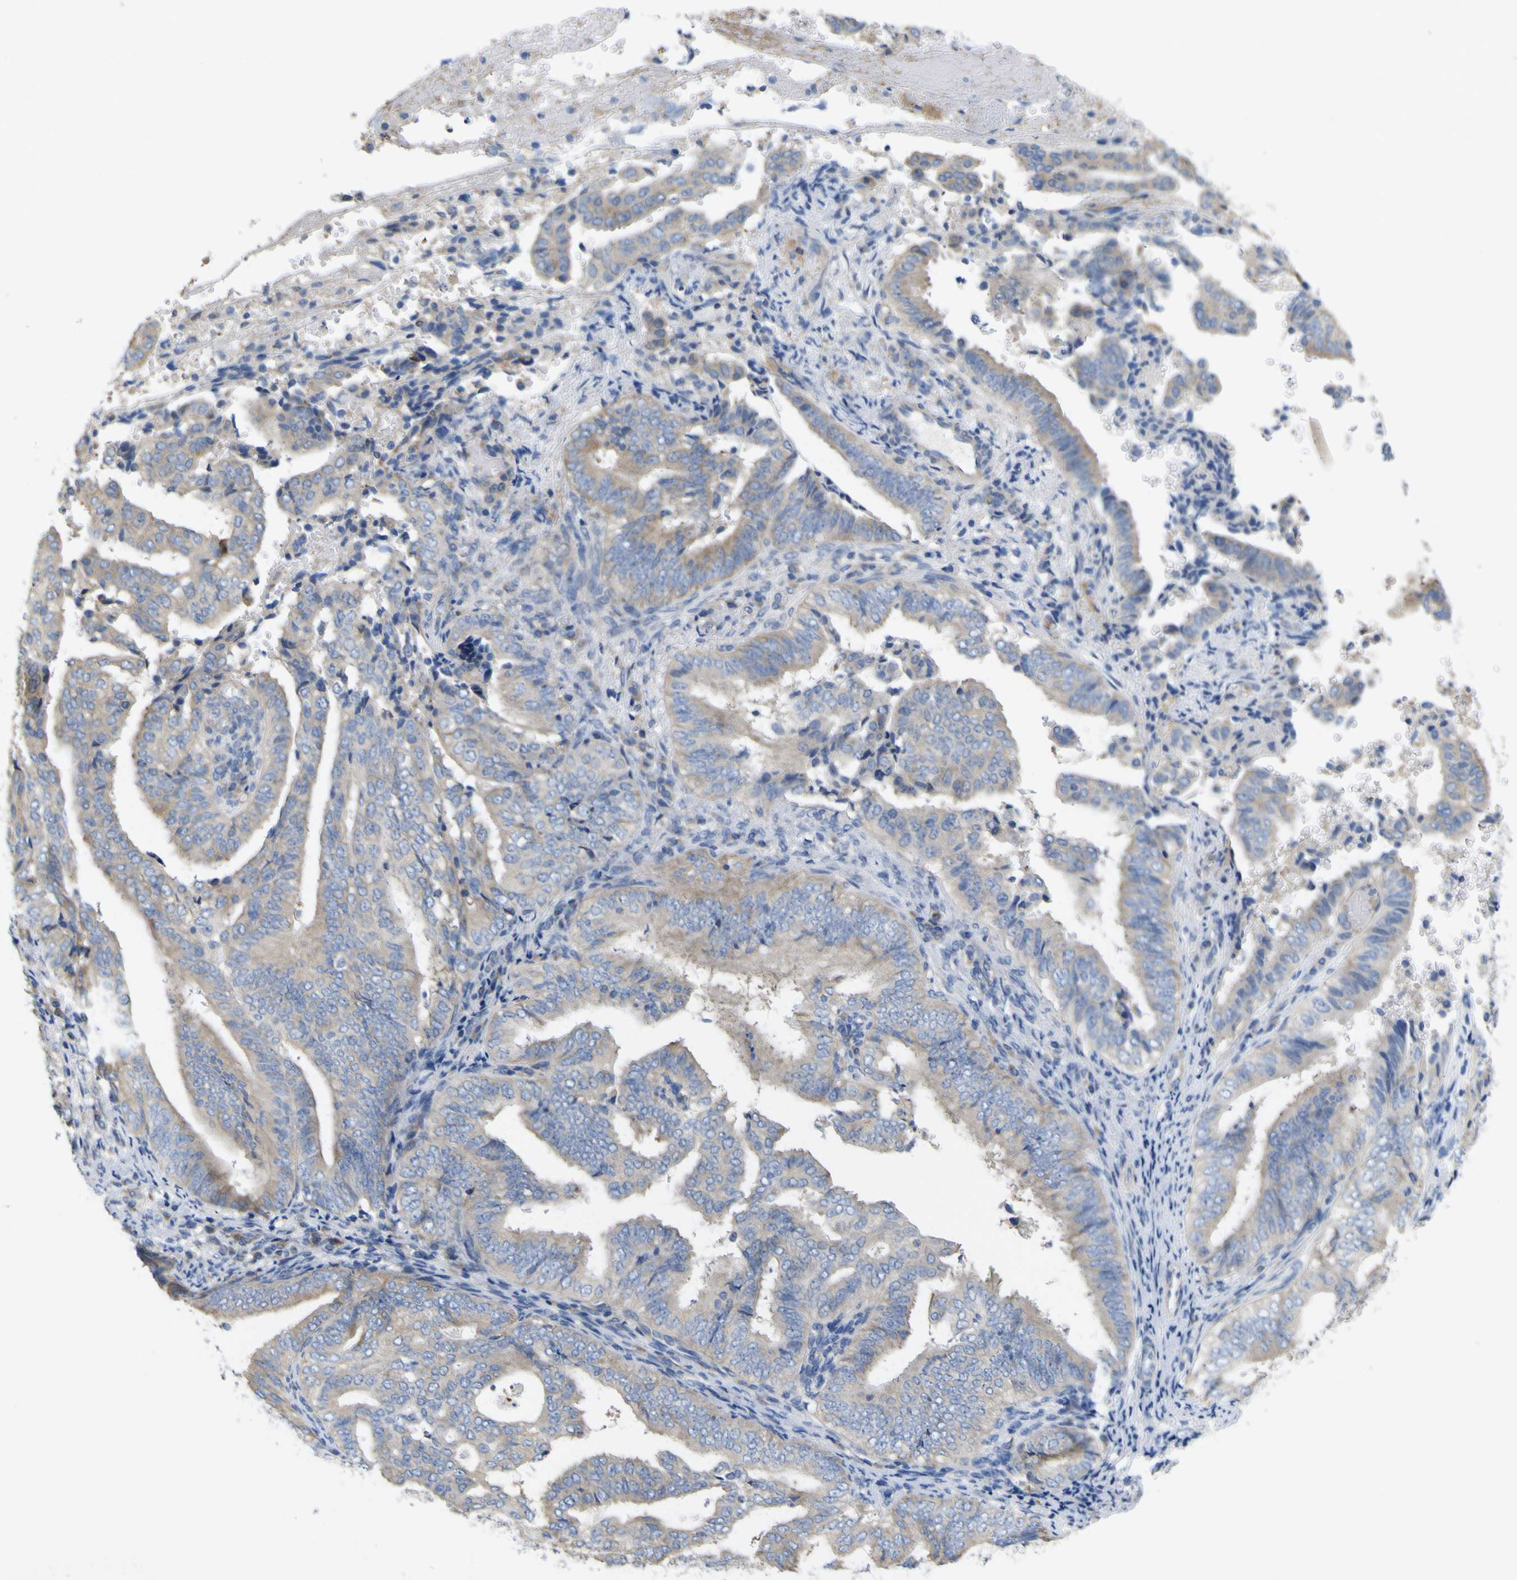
{"staining": {"intensity": "negative", "quantity": "none", "location": "none"}, "tissue": "endometrial cancer", "cell_type": "Tumor cells", "image_type": "cancer", "snomed": [{"axis": "morphology", "description": "Adenocarcinoma, NOS"}, {"axis": "topography", "description": "Endometrium"}], "caption": "Tumor cells show no significant positivity in endometrial adenocarcinoma. (Brightfield microscopy of DAB (3,3'-diaminobenzidine) IHC at high magnification).", "gene": "MYEOV", "patient": {"sex": "female", "age": 58}}